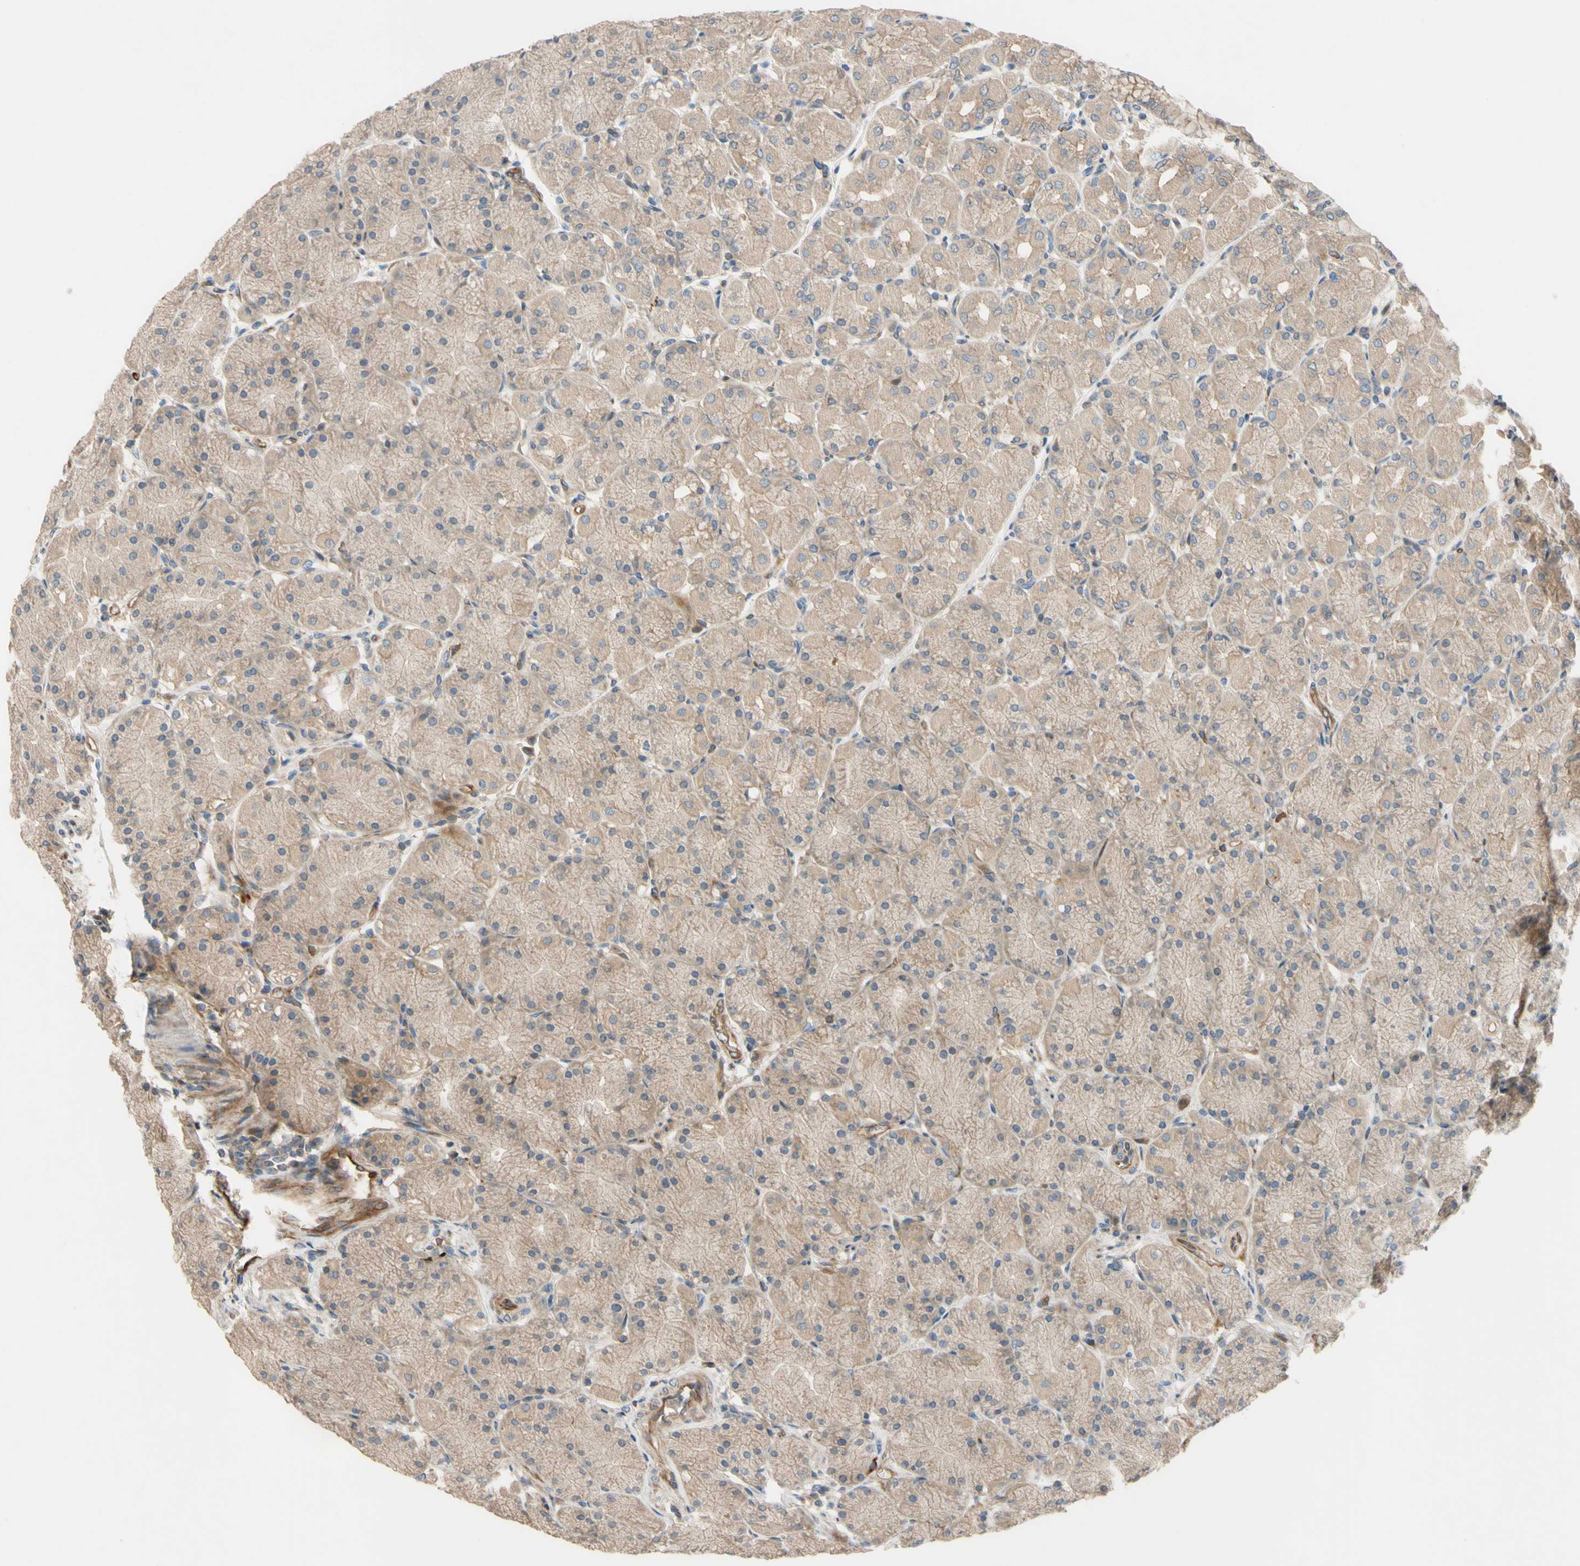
{"staining": {"intensity": "moderate", "quantity": ">75%", "location": "cytoplasmic/membranous"}, "tissue": "stomach", "cell_type": "Glandular cells", "image_type": "normal", "snomed": [{"axis": "morphology", "description": "Normal tissue, NOS"}, {"axis": "topography", "description": "Stomach, upper"}], "caption": "Stomach stained with DAB IHC exhibits medium levels of moderate cytoplasmic/membranous expression in approximately >75% of glandular cells.", "gene": "SPTLC1", "patient": {"sex": "female", "age": 56}}